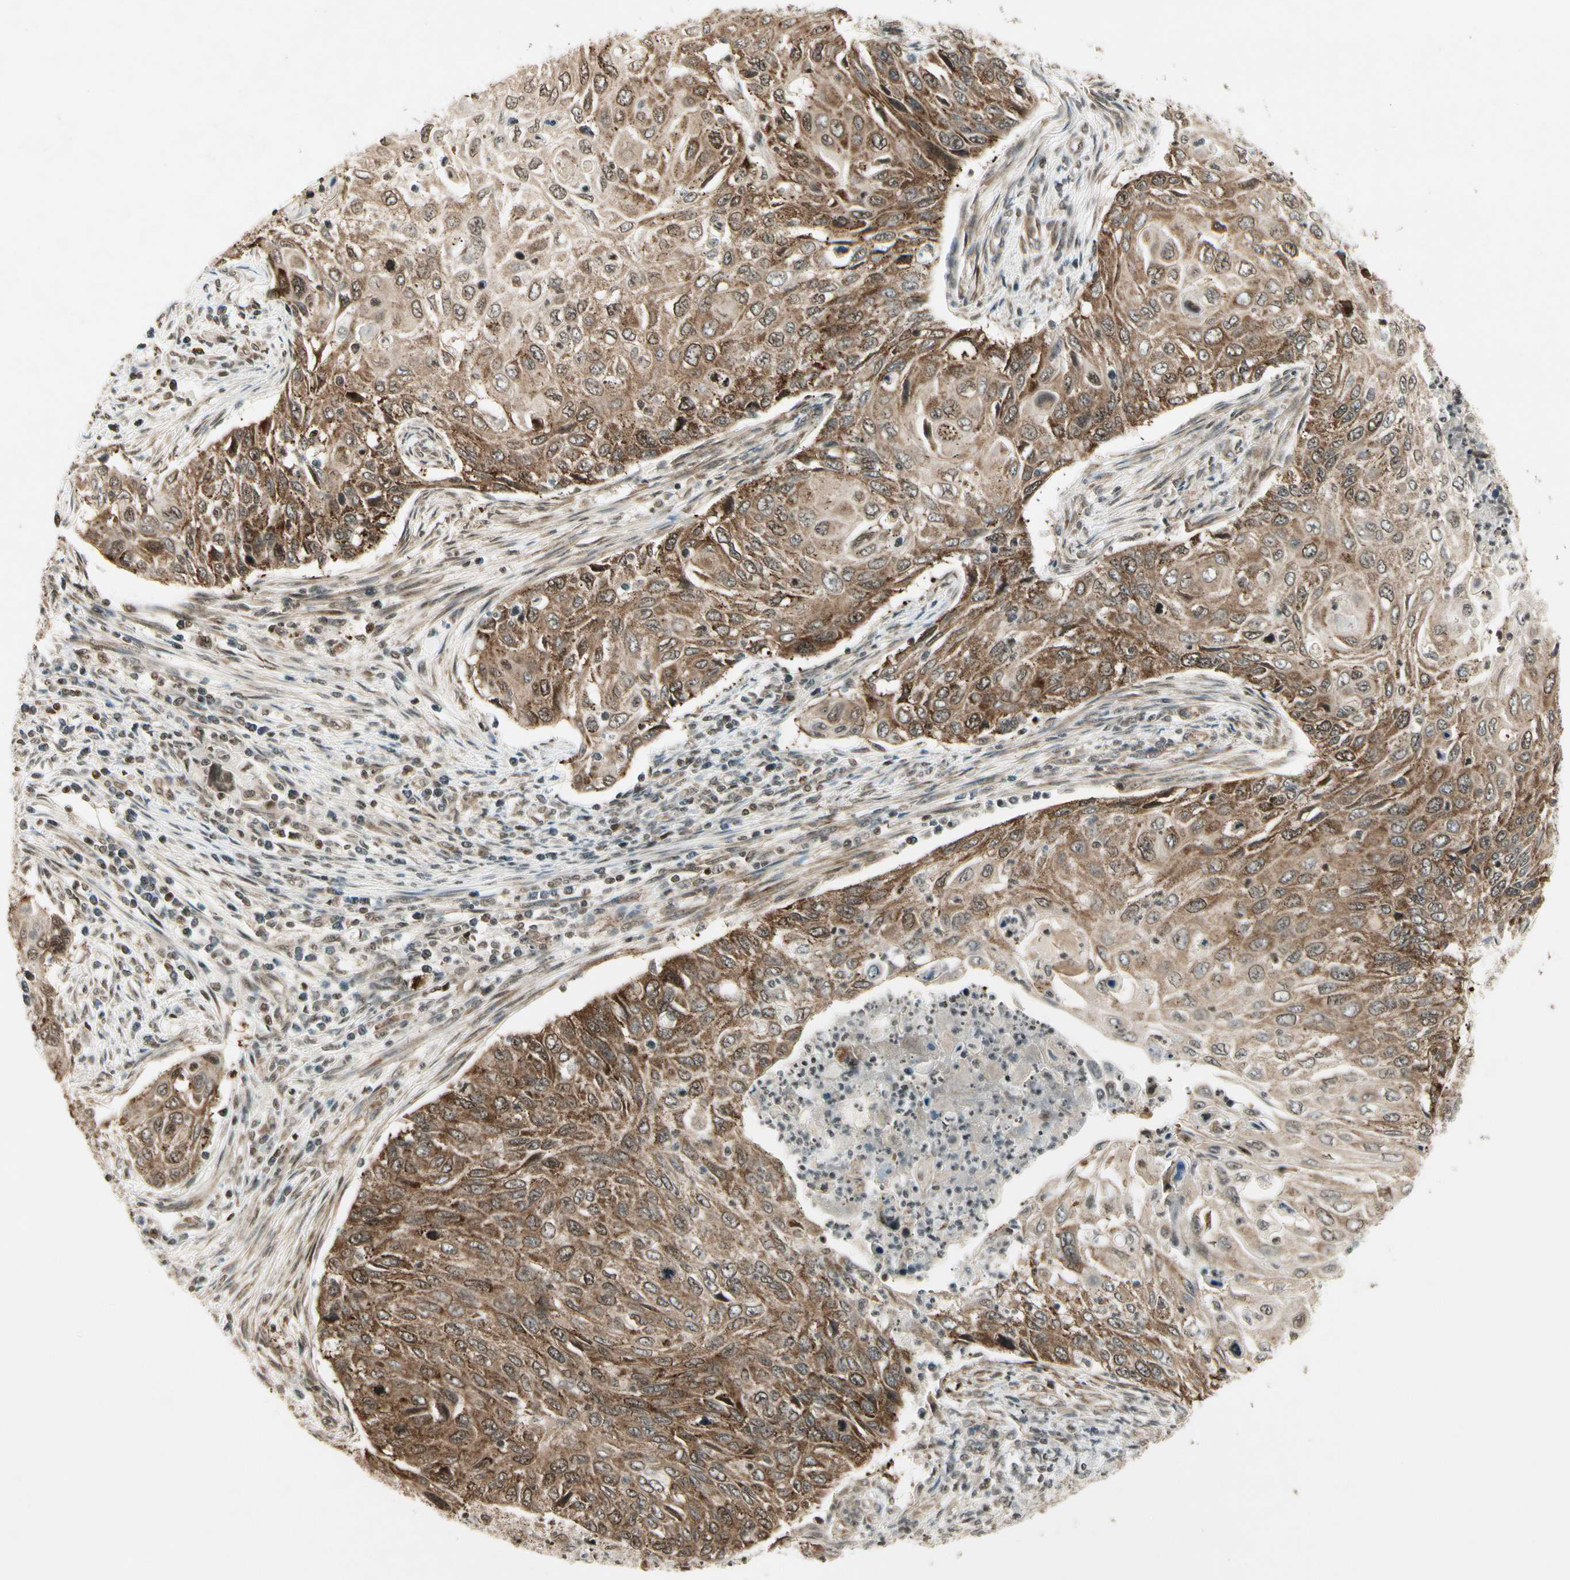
{"staining": {"intensity": "moderate", "quantity": "25%-75%", "location": "cytoplasmic/membranous"}, "tissue": "cervical cancer", "cell_type": "Tumor cells", "image_type": "cancer", "snomed": [{"axis": "morphology", "description": "Squamous cell carcinoma, NOS"}, {"axis": "topography", "description": "Cervix"}], "caption": "Immunohistochemistry (IHC) of human squamous cell carcinoma (cervical) shows medium levels of moderate cytoplasmic/membranous positivity in approximately 25%-75% of tumor cells.", "gene": "SMN2", "patient": {"sex": "female", "age": 70}}